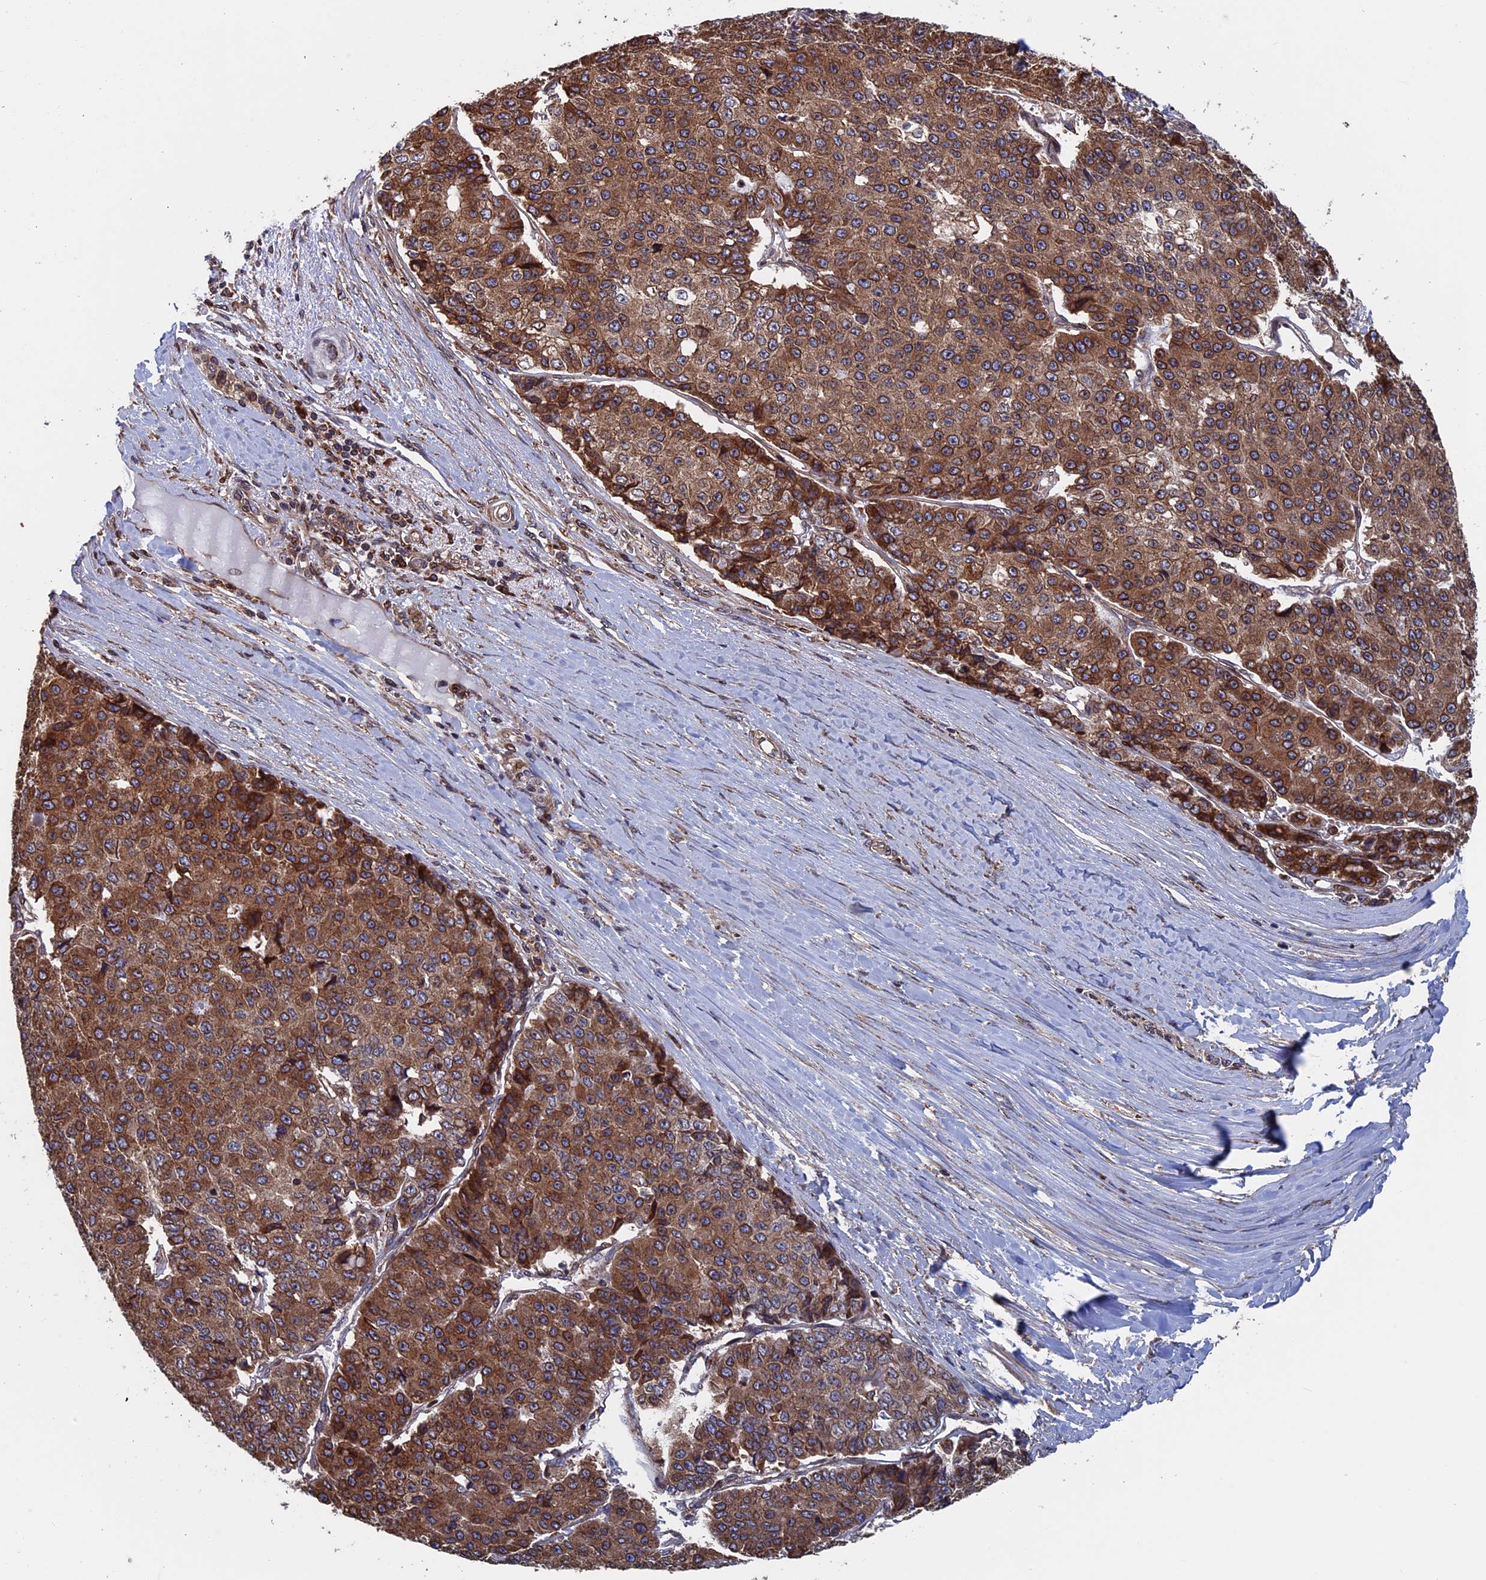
{"staining": {"intensity": "strong", "quantity": ">75%", "location": "cytoplasmic/membranous"}, "tissue": "pancreatic cancer", "cell_type": "Tumor cells", "image_type": "cancer", "snomed": [{"axis": "morphology", "description": "Adenocarcinoma, NOS"}, {"axis": "topography", "description": "Pancreas"}], "caption": "IHC (DAB) staining of pancreatic cancer (adenocarcinoma) exhibits strong cytoplasmic/membranous protein staining in about >75% of tumor cells. (DAB (3,3'-diaminobenzidine) IHC with brightfield microscopy, high magnification).", "gene": "RPUSD1", "patient": {"sex": "male", "age": 50}}